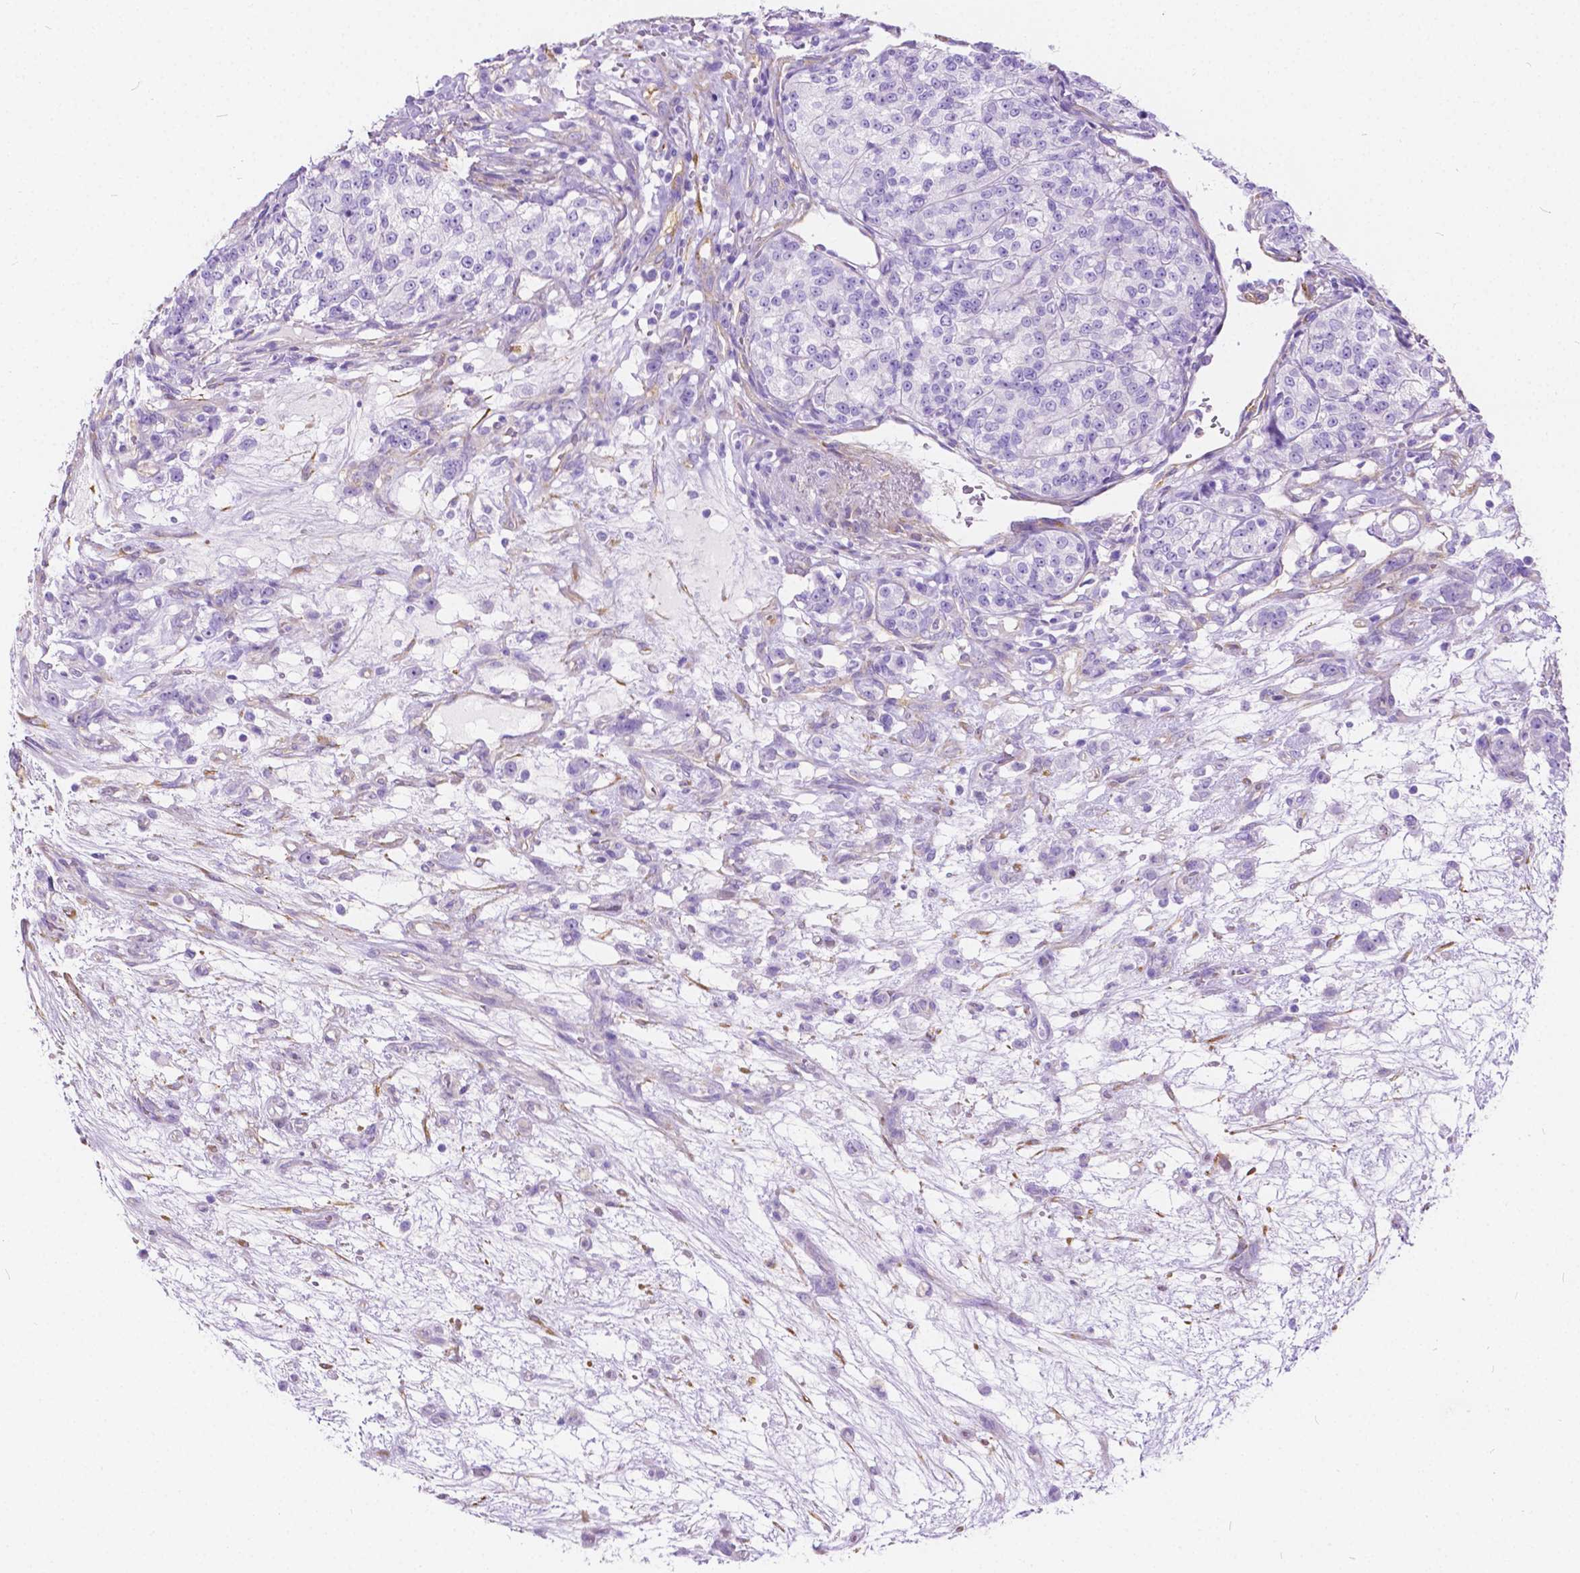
{"staining": {"intensity": "negative", "quantity": "none", "location": "none"}, "tissue": "renal cancer", "cell_type": "Tumor cells", "image_type": "cancer", "snomed": [{"axis": "morphology", "description": "Adenocarcinoma, NOS"}, {"axis": "topography", "description": "Kidney"}], "caption": "Tumor cells show no significant expression in renal cancer (adenocarcinoma). (IHC, brightfield microscopy, high magnification).", "gene": "CHRM1", "patient": {"sex": "female", "age": 63}}